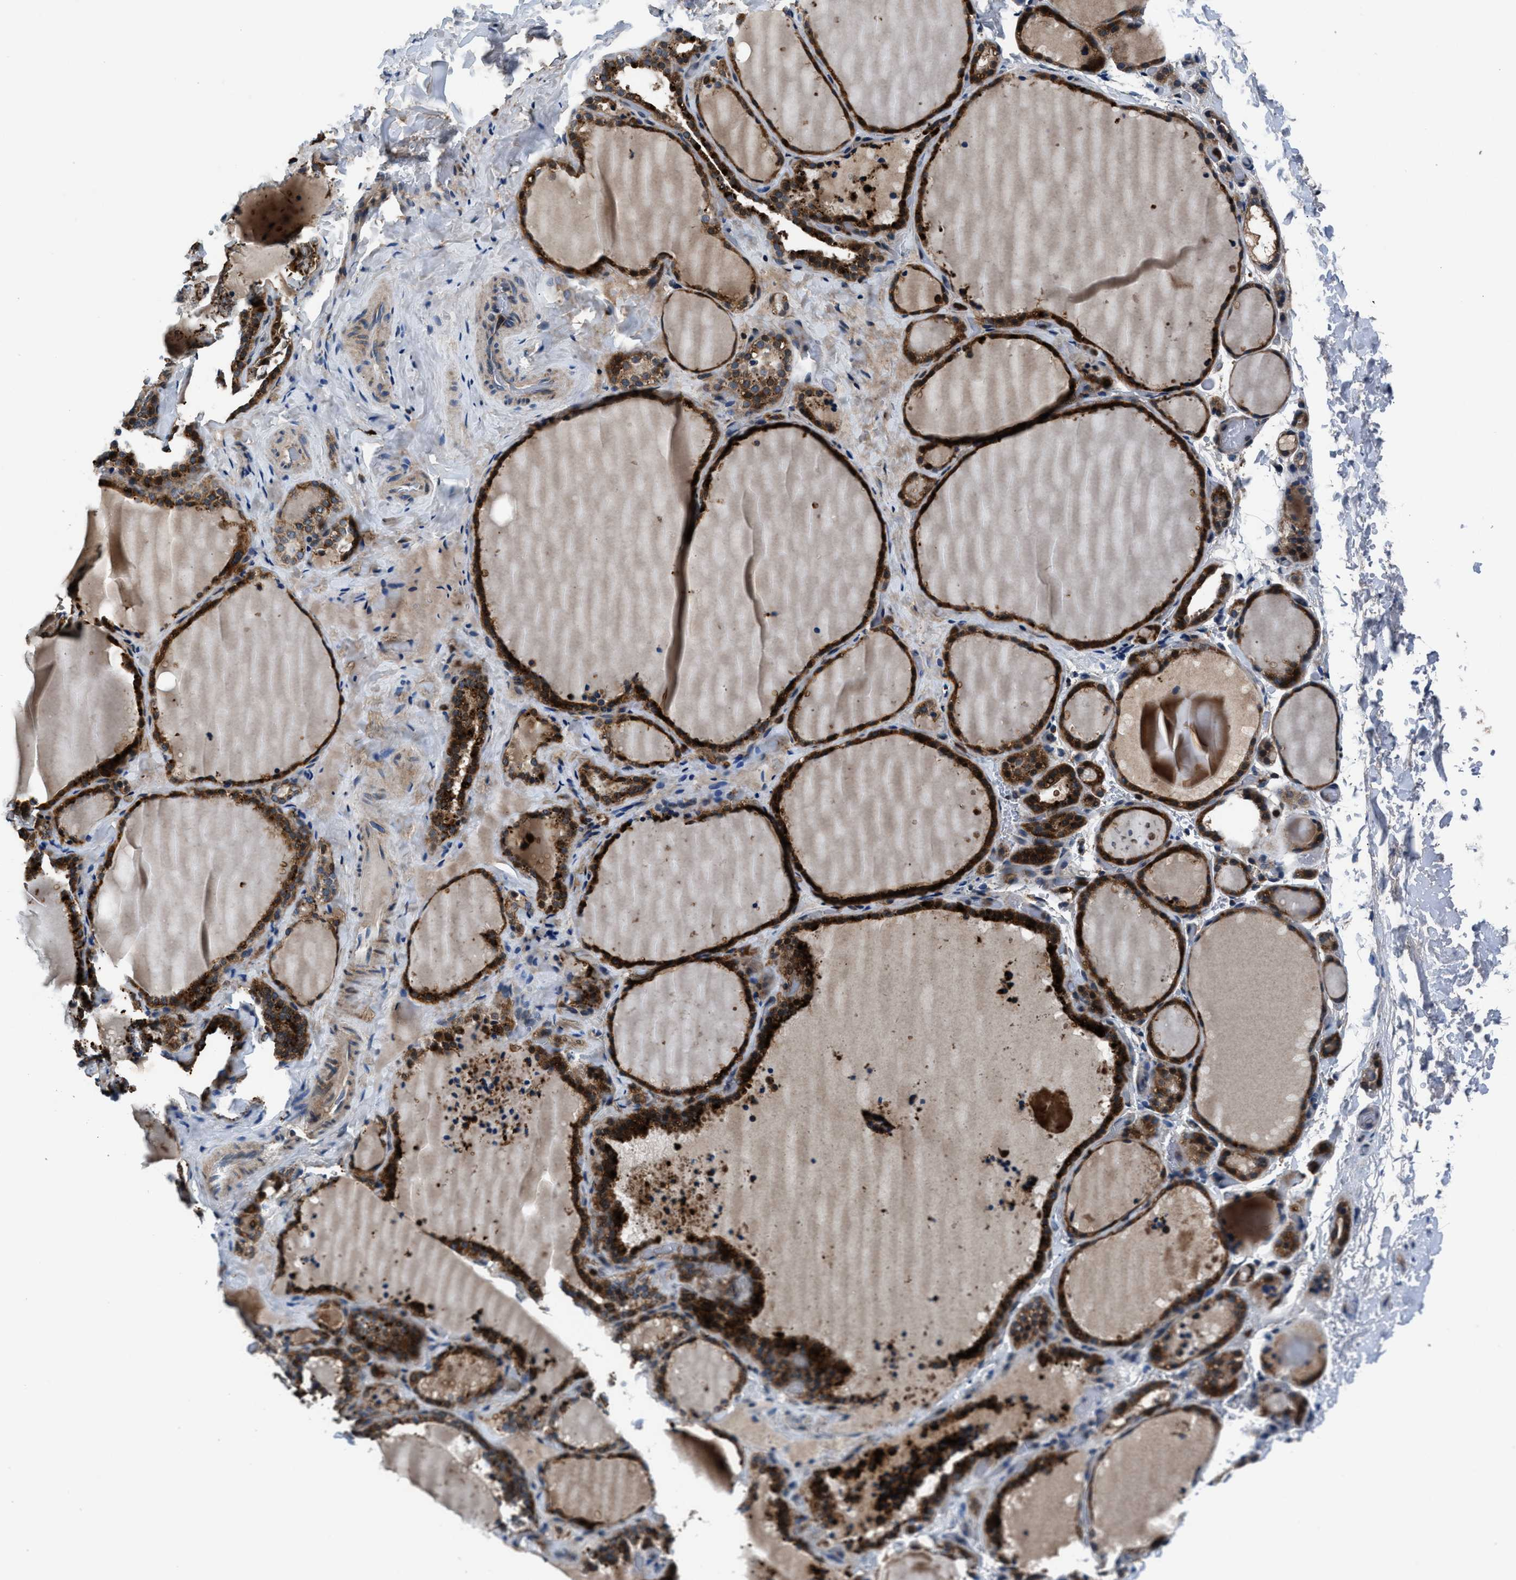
{"staining": {"intensity": "strong", "quantity": ">75%", "location": "cytoplasmic/membranous"}, "tissue": "thyroid gland", "cell_type": "Glandular cells", "image_type": "normal", "snomed": [{"axis": "morphology", "description": "Normal tissue, NOS"}, {"axis": "topography", "description": "Thyroid gland"}], "caption": "Protein expression analysis of normal thyroid gland displays strong cytoplasmic/membranous staining in approximately >75% of glandular cells.", "gene": "FAM221A", "patient": {"sex": "female", "age": 22}}